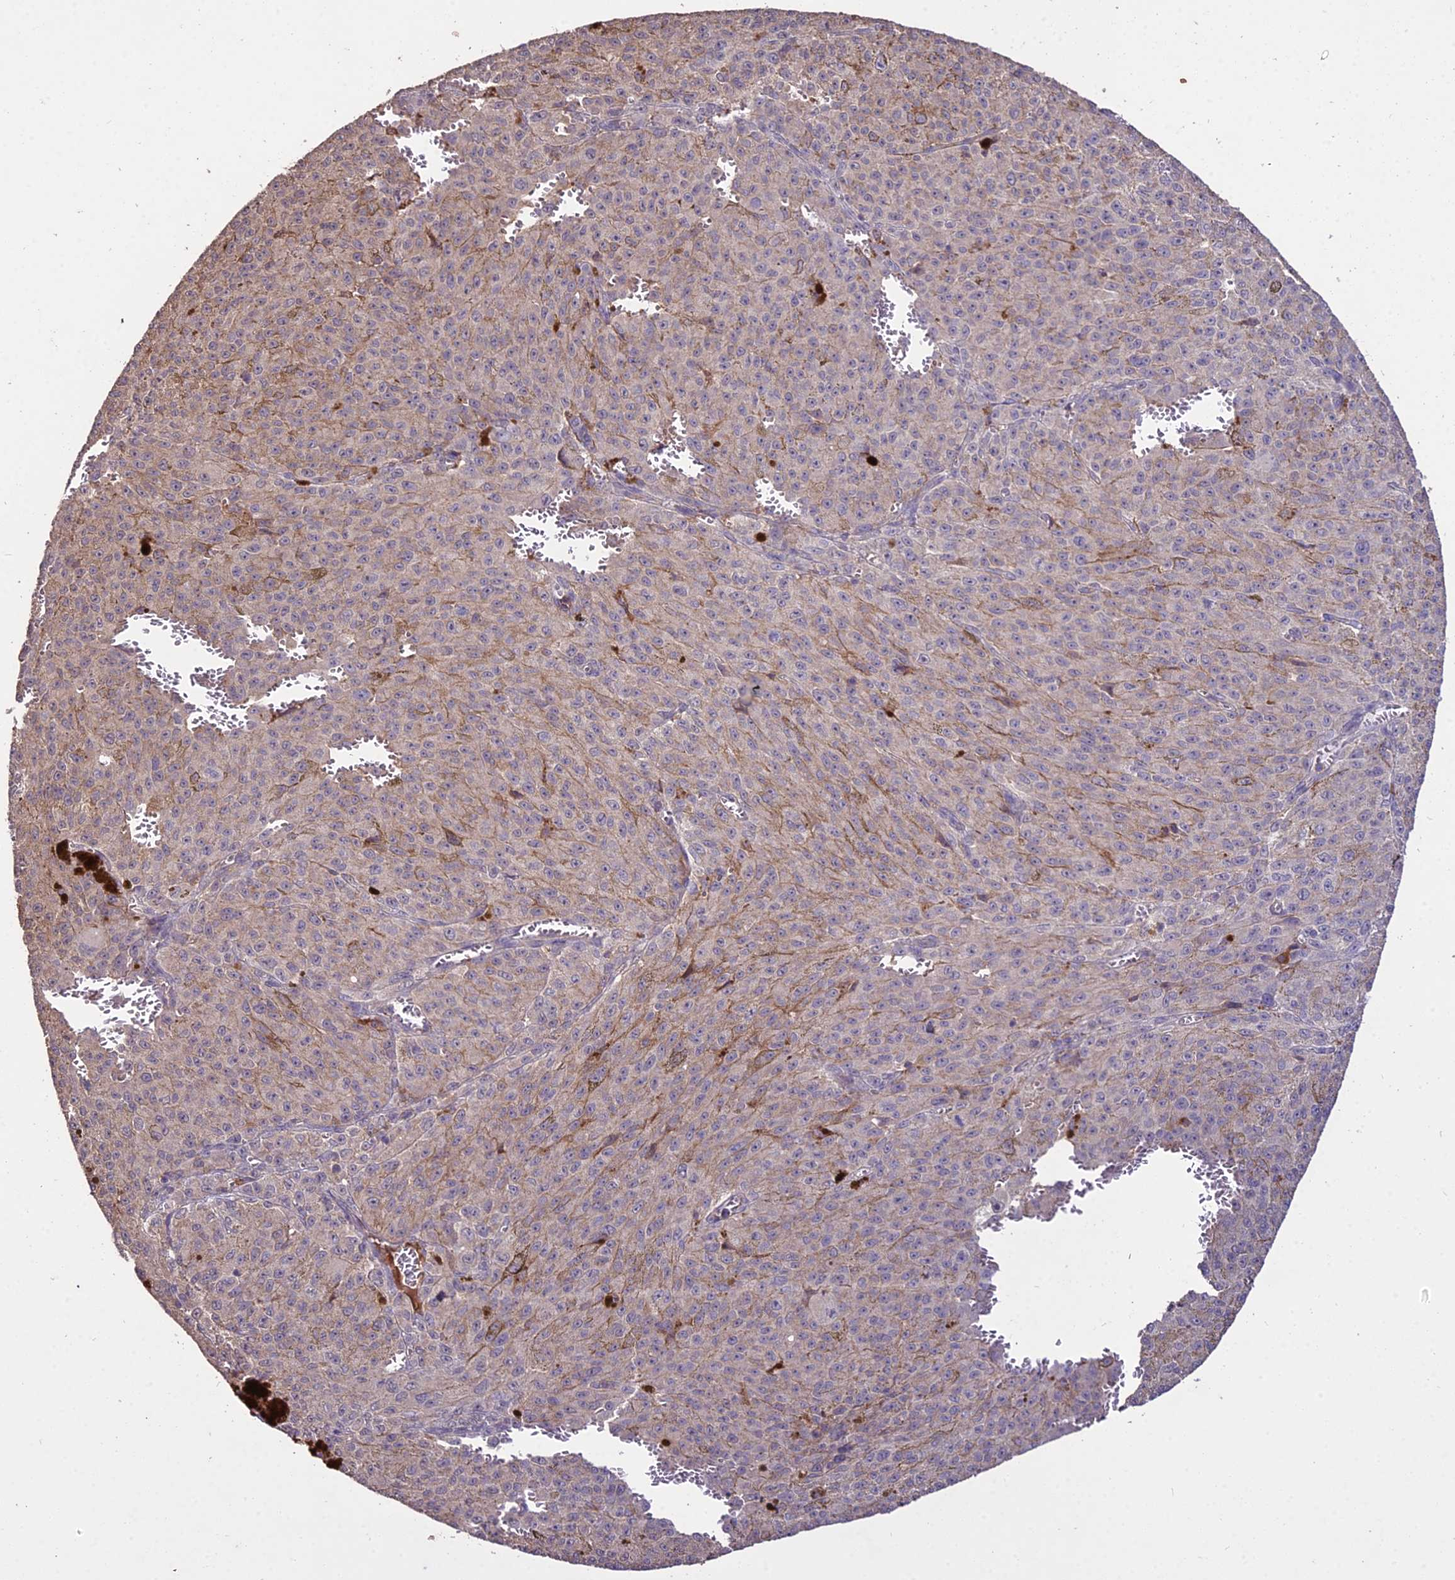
{"staining": {"intensity": "negative", "quantity": "none", "location": "none"}, "tissue": "melanoma", "cell_type": "Tumor cells", "image_type": "cancer", "snomed": [{"axis": "morphology", "description": "Malignant melanoma, NOS"}, {"axis": "topography", "description": "Skin"}], "caption": "Immunohistochemistry (IHC) of malignant melanoma displays no positivity in tumor cells.", "gene": "KCTD16", "patient": {"sex": "female", "age": 52}}